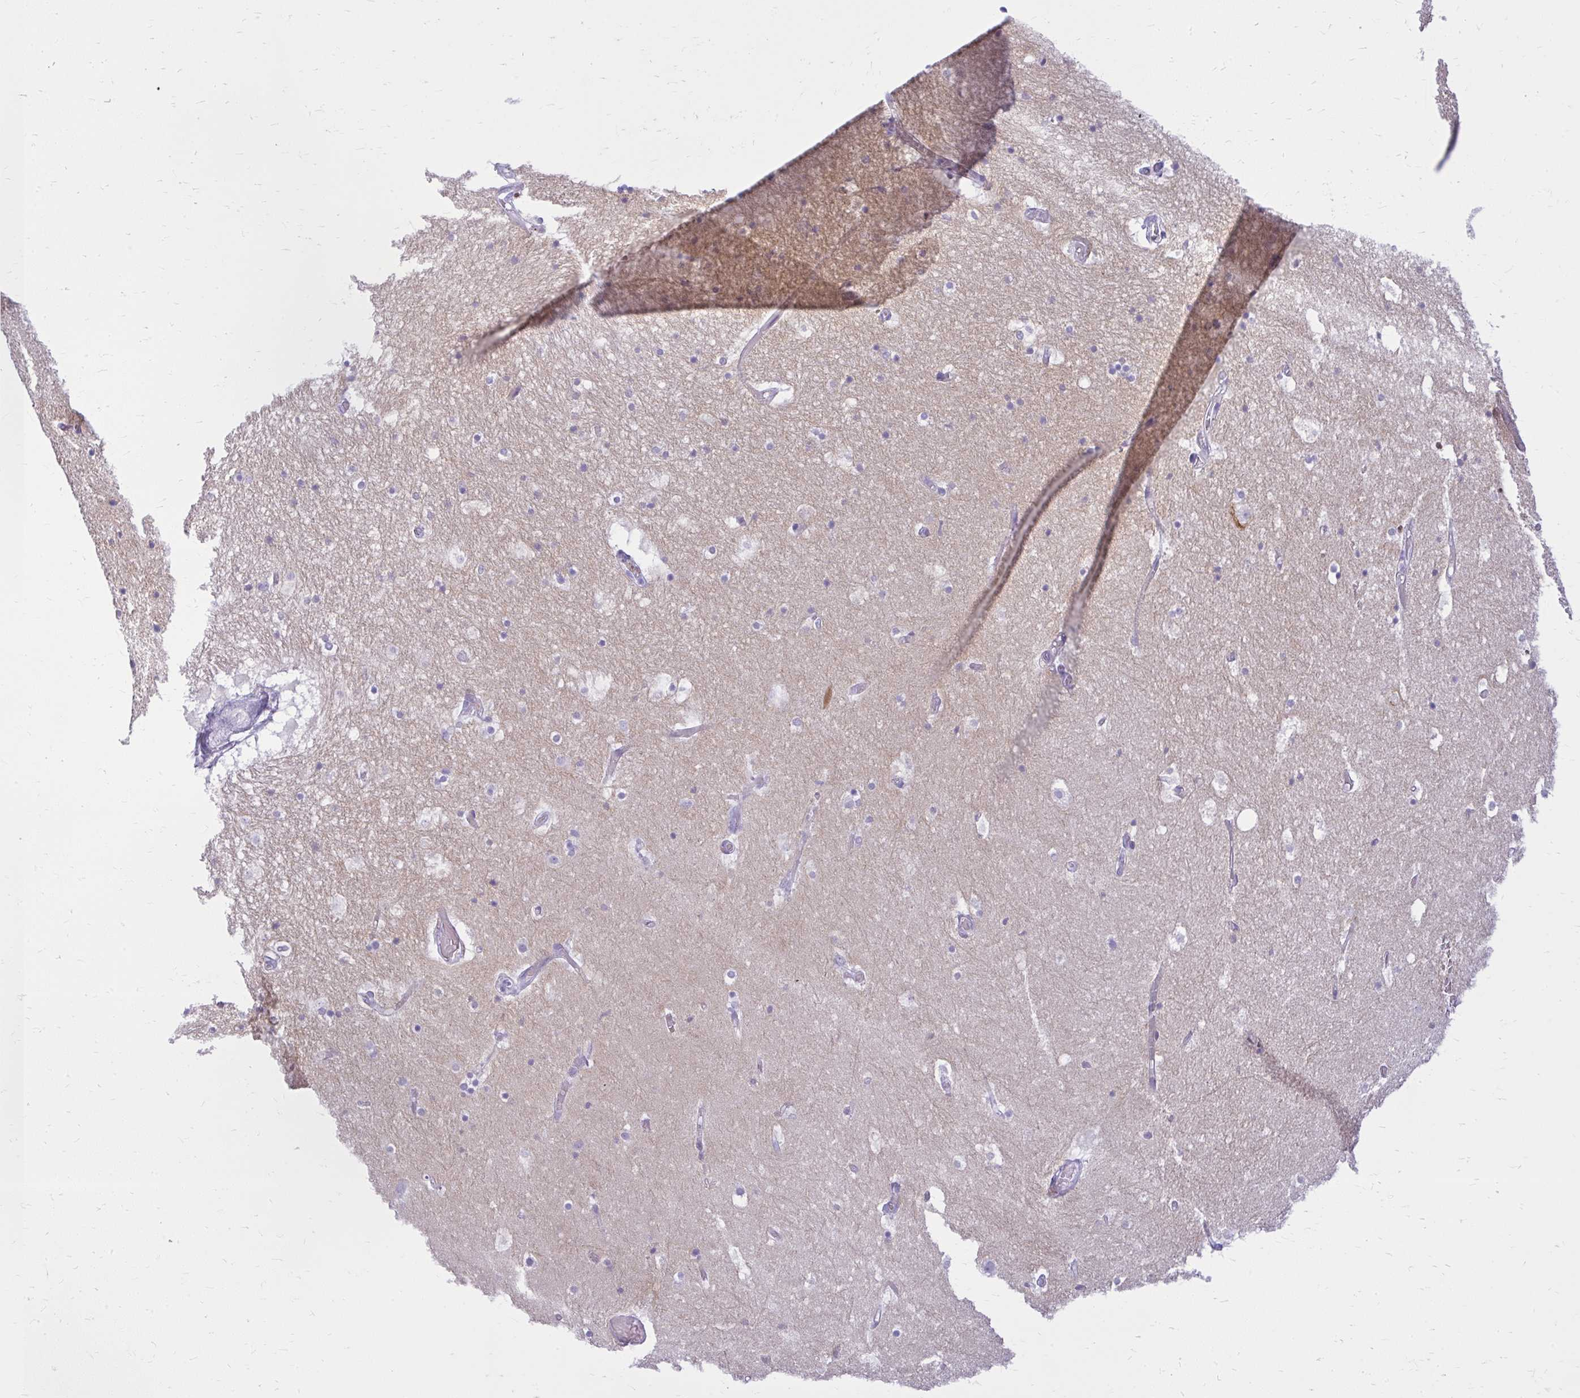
{"staining": {"intensity": "negative", "quantity": "none", "location": "none"}, "tissue": "hippocampus", "cell_type": "Glial cells", "image_type": "normal", "snomed": [{"axis": "morphology", "description": "Normal tissue, NOS"}, {"axis": "topography", "description": "Hippocampus"}], "caption": "The photomicrograph reveals no significant staining in glial cells of hippocampus.", "gene": "PRAP1", "patient": {"sex": "female", "age": 52}}